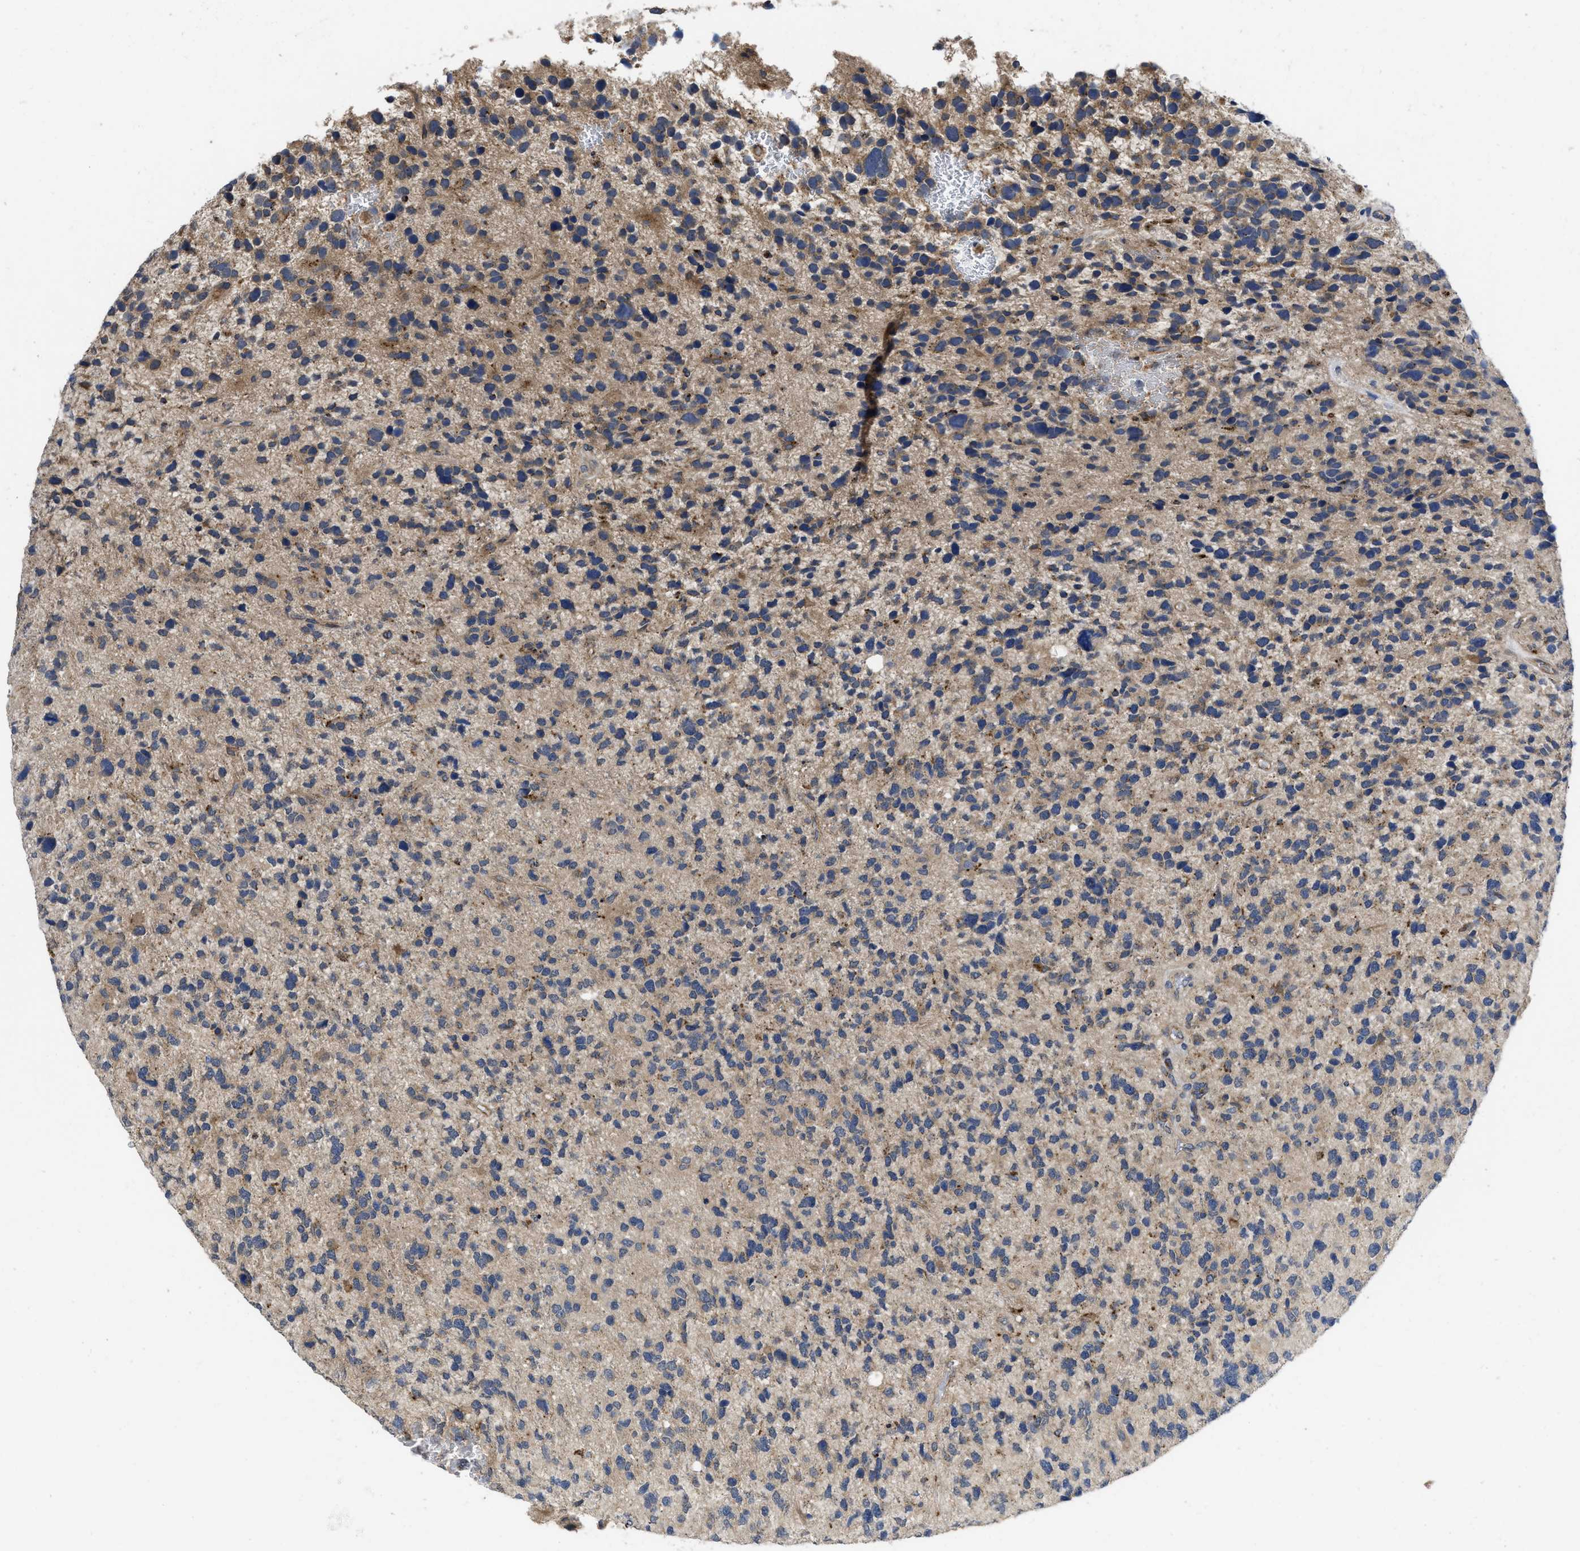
{"staining": {"intensity": "moderate", "quantity": ">75%", "location": "cytoplasmic/membranous"}, "tissue": "glioma", "cell_type": "Tumor cells", "image_type": "cancer", "snomed": [{"axis": "morphology", "description": "Glioma, malignant, High grade"}, {"axis": "topography", "description": "Brain"}], "caption": "A photomicrograph showing moderate cytoplasmic/membranous staining in about >75% of tumor cells in malignant glioma (high-grade), as visualized by brown immunohistochemical staining.", "gene": "PKD2", "patient": {"sex": "female", "age": 58}}